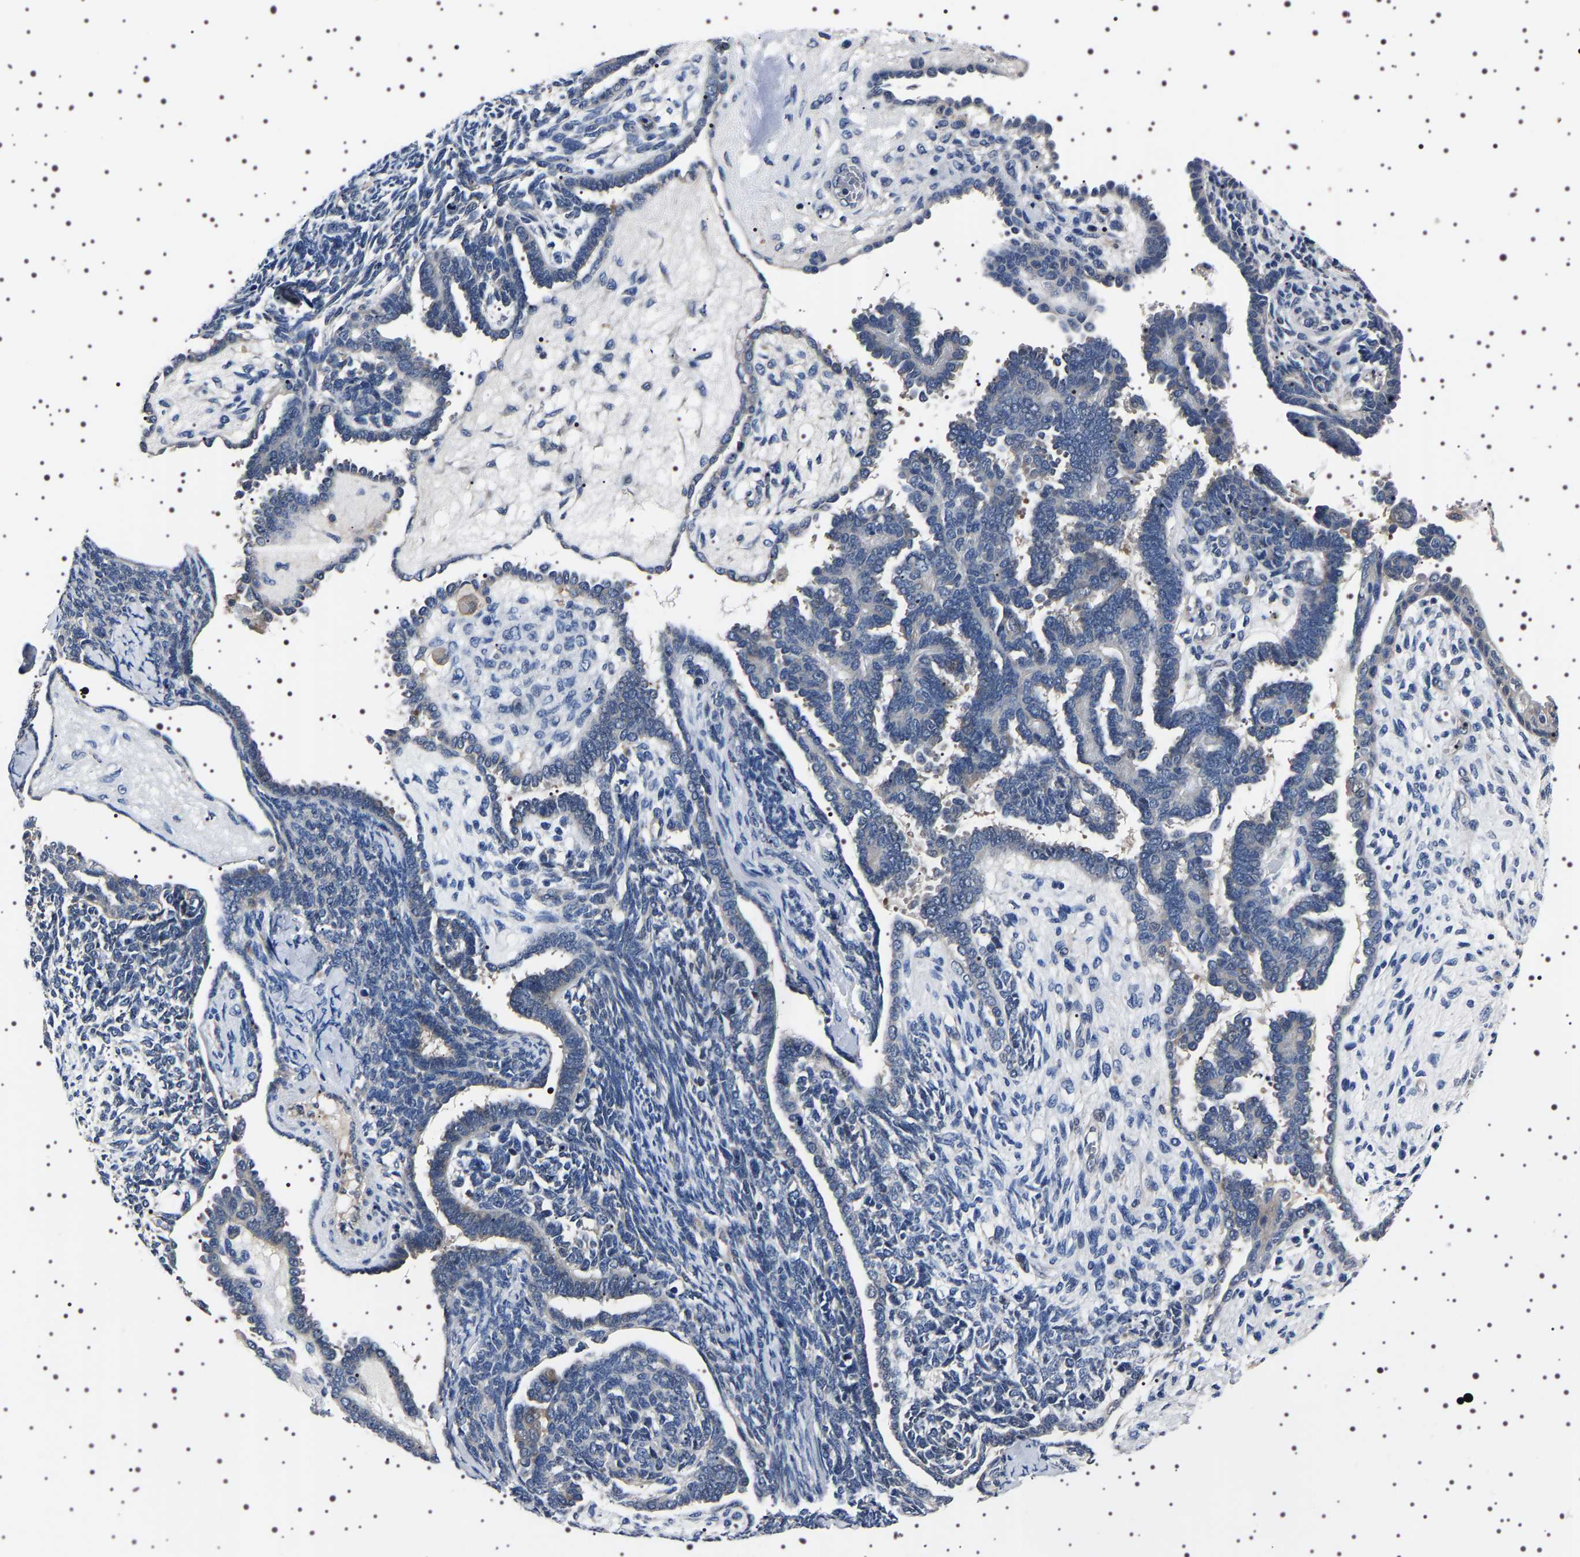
{"staining": {"intensity": "weak", "quantity": "<25%", "location": "cytoplasmic/membranous"}, "tissue": "endometrial cancer", "cell_type": "Tumor cells", "image_type": "cancer", "snomed": [{"axis": "morphology", "description": "Neoplasm, malignant, NOS"}, {"axis": "topography", "description": "Endometrium"}], "caption": "Endometrial cancer was stained to show a protein in brown. There is no significant positivity in tumor cells.", "gene": "TARBP1", "patient": {"sex": "female", "age": 74}}